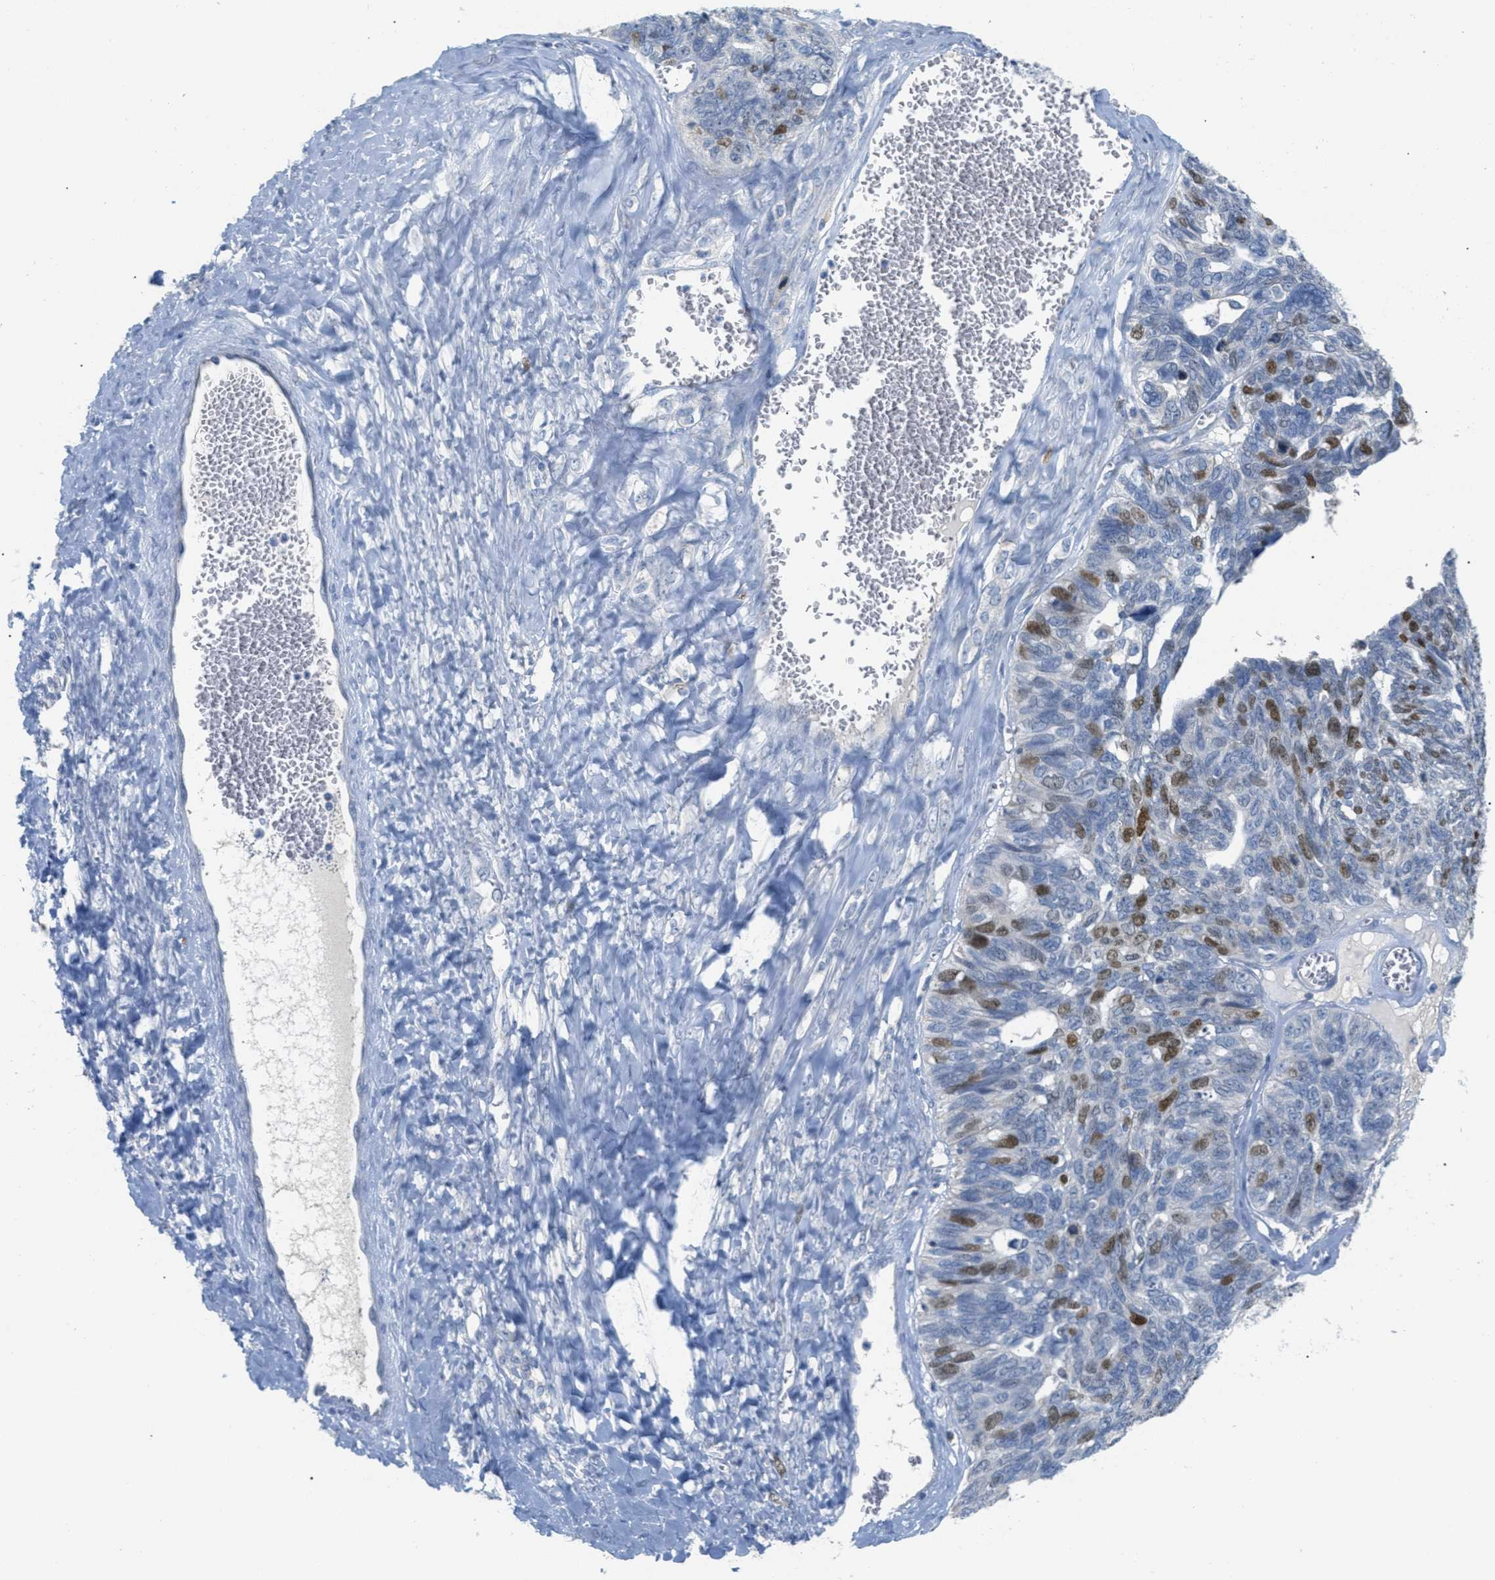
{"staining": {"intensity": "moderate", "quantity": "25%-75%", "location": "nuclear"}, "tissue": "ovarian cancer", "cell_type": "Tumor cells", "image_type": "cancer", "snomed": [{"axis": "morphology", "description": "Cystadenocarcinoma, serous, NOS"}, {"axis": "topography", "description": "Ovary"}], "caption": "Immunohistochemical staining of human ovarian cancer (serous cystadenocarcinoma) reveals moderate nuclear protein staining in approximately 25%-75% of tumor cells.", "gene": "ORC6", "patient": {"sex": "female", "age": 79}}